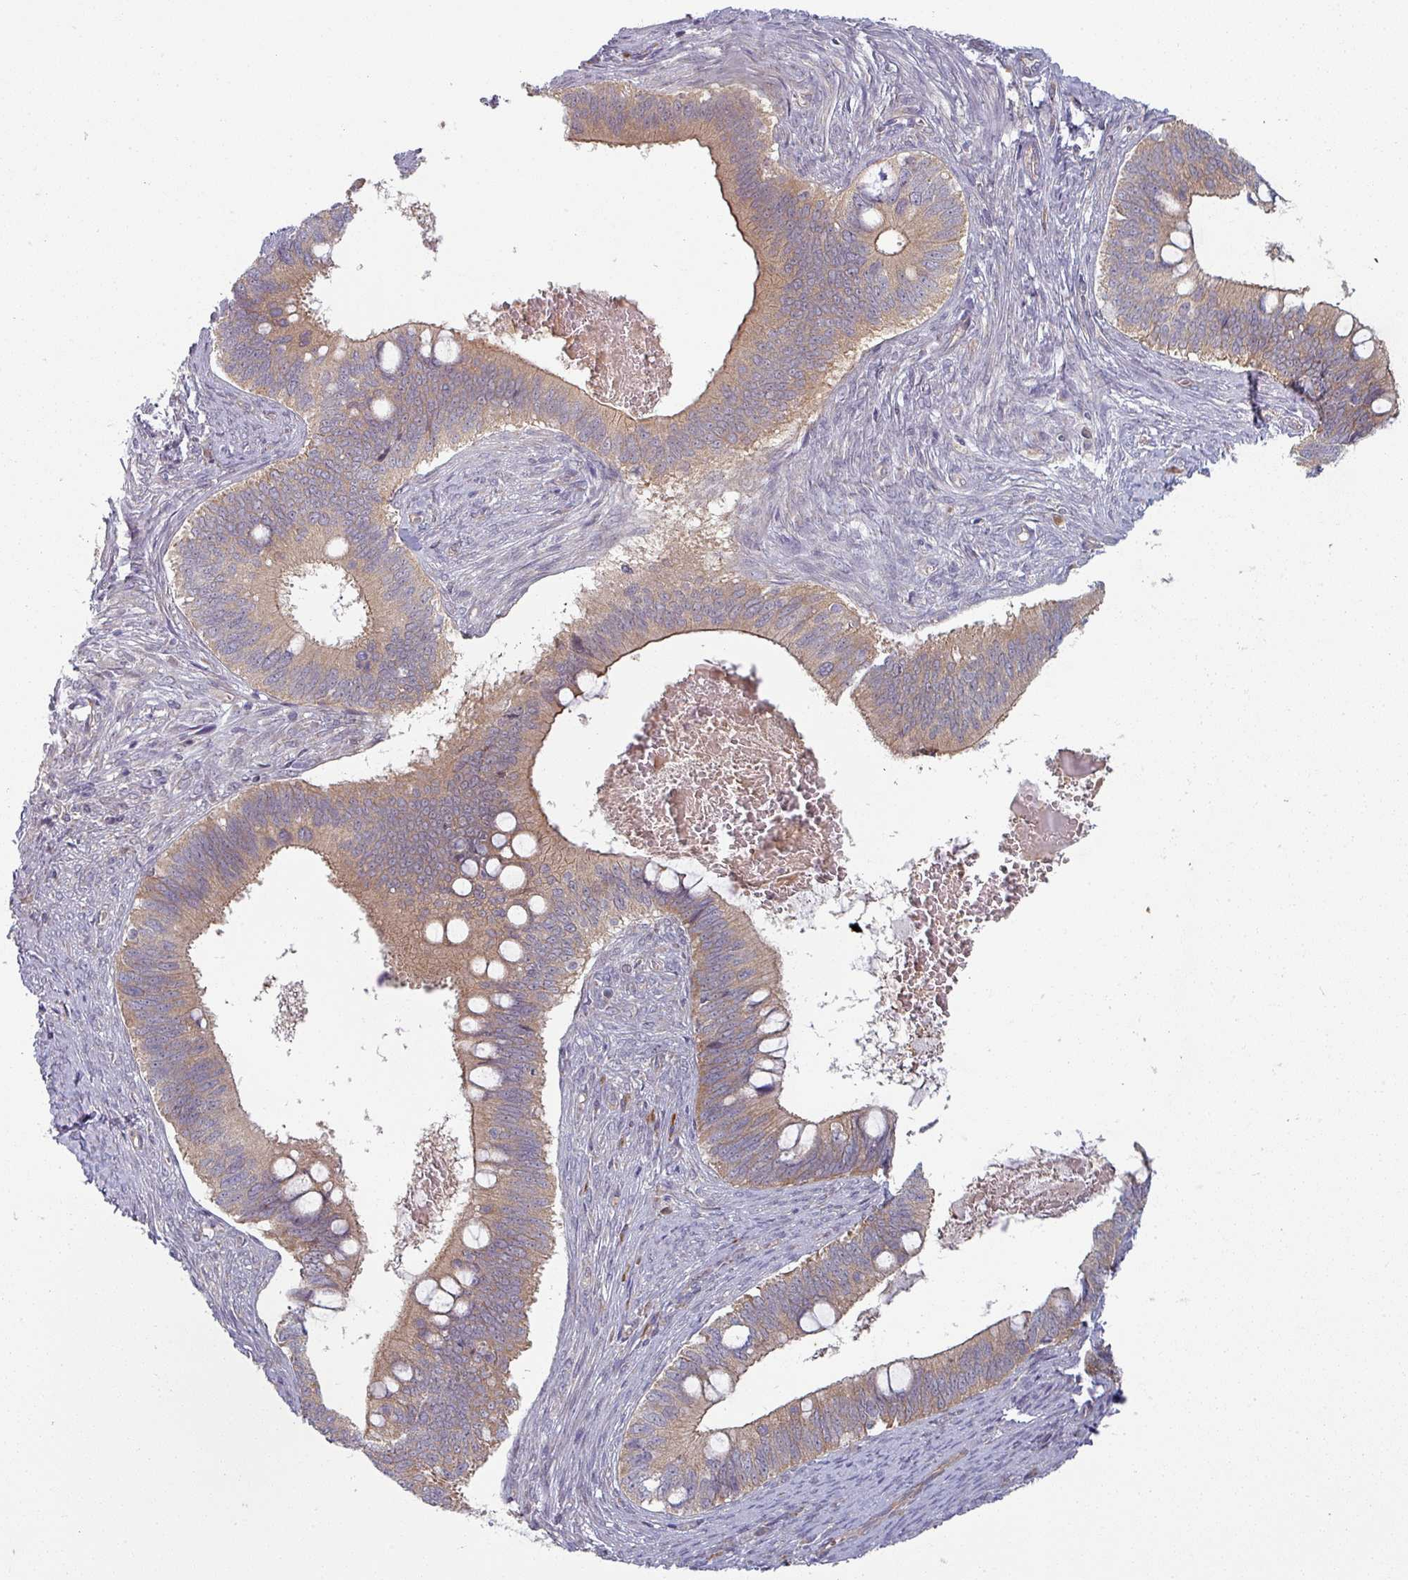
{"staining": {"intensity": "weak", "quantity": "25%-75%", "location": "cytoplasmic/membranous"}, "tissue": "cervical cancer", "cell_type": "Tumor cells", "image_type": "cancer", "snomed": [{"axis": "morphology", "description": "Adenocarcinoma, NOS"}, {"axis": "topography", "description": "Cervix"}], "caption": "Weak cytoplasmic/membranous protein positivity is appreciated in approximately 25%-75% of tumor cells in cervical cancer (adenocarcinoma).", "gene": "PLEKHJ1", "patient": {"sex": "female", "age": 42}}